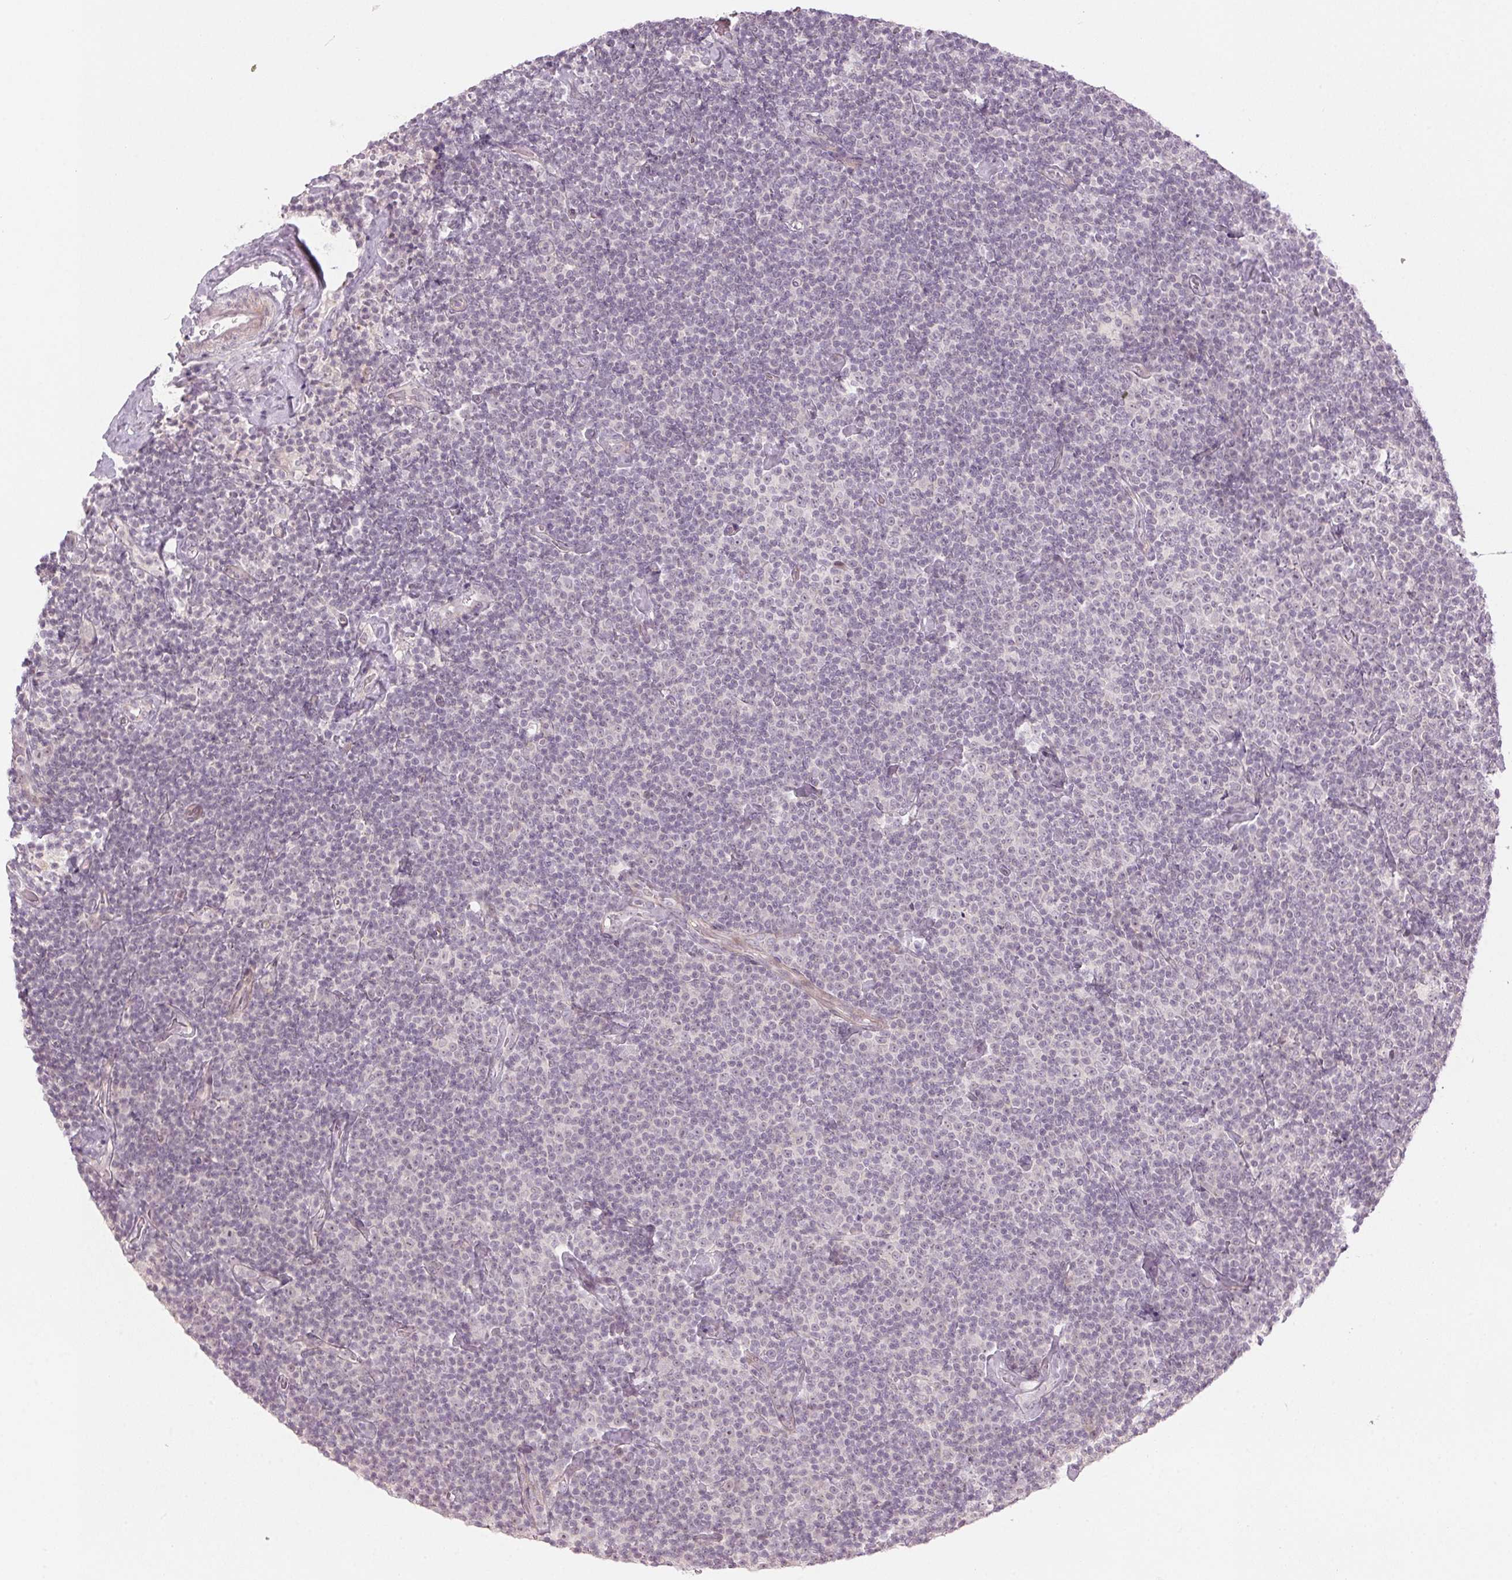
{"staining": {"intensity": "negative", "quantity": "none", "location": "none"}, "tissue": "lymphoma", "cell_type": "Tumor cells", "image_type": "cancer", "snomed": [{"axis": "morphology", "description": "Malignant lymphoma, non-Hodgkin's type, Low grade"}, {"axis": "topography", "description": "Lymph node"}], "caption": "Human malignant lymphoma, non-Hodgkin's type (low-grade) stained for a protein using immunohistochemistry (IHC) exhibits no staining in tumor cells.", "gene": "TMED6", "patient": {"sex": "male", "age": 81}}